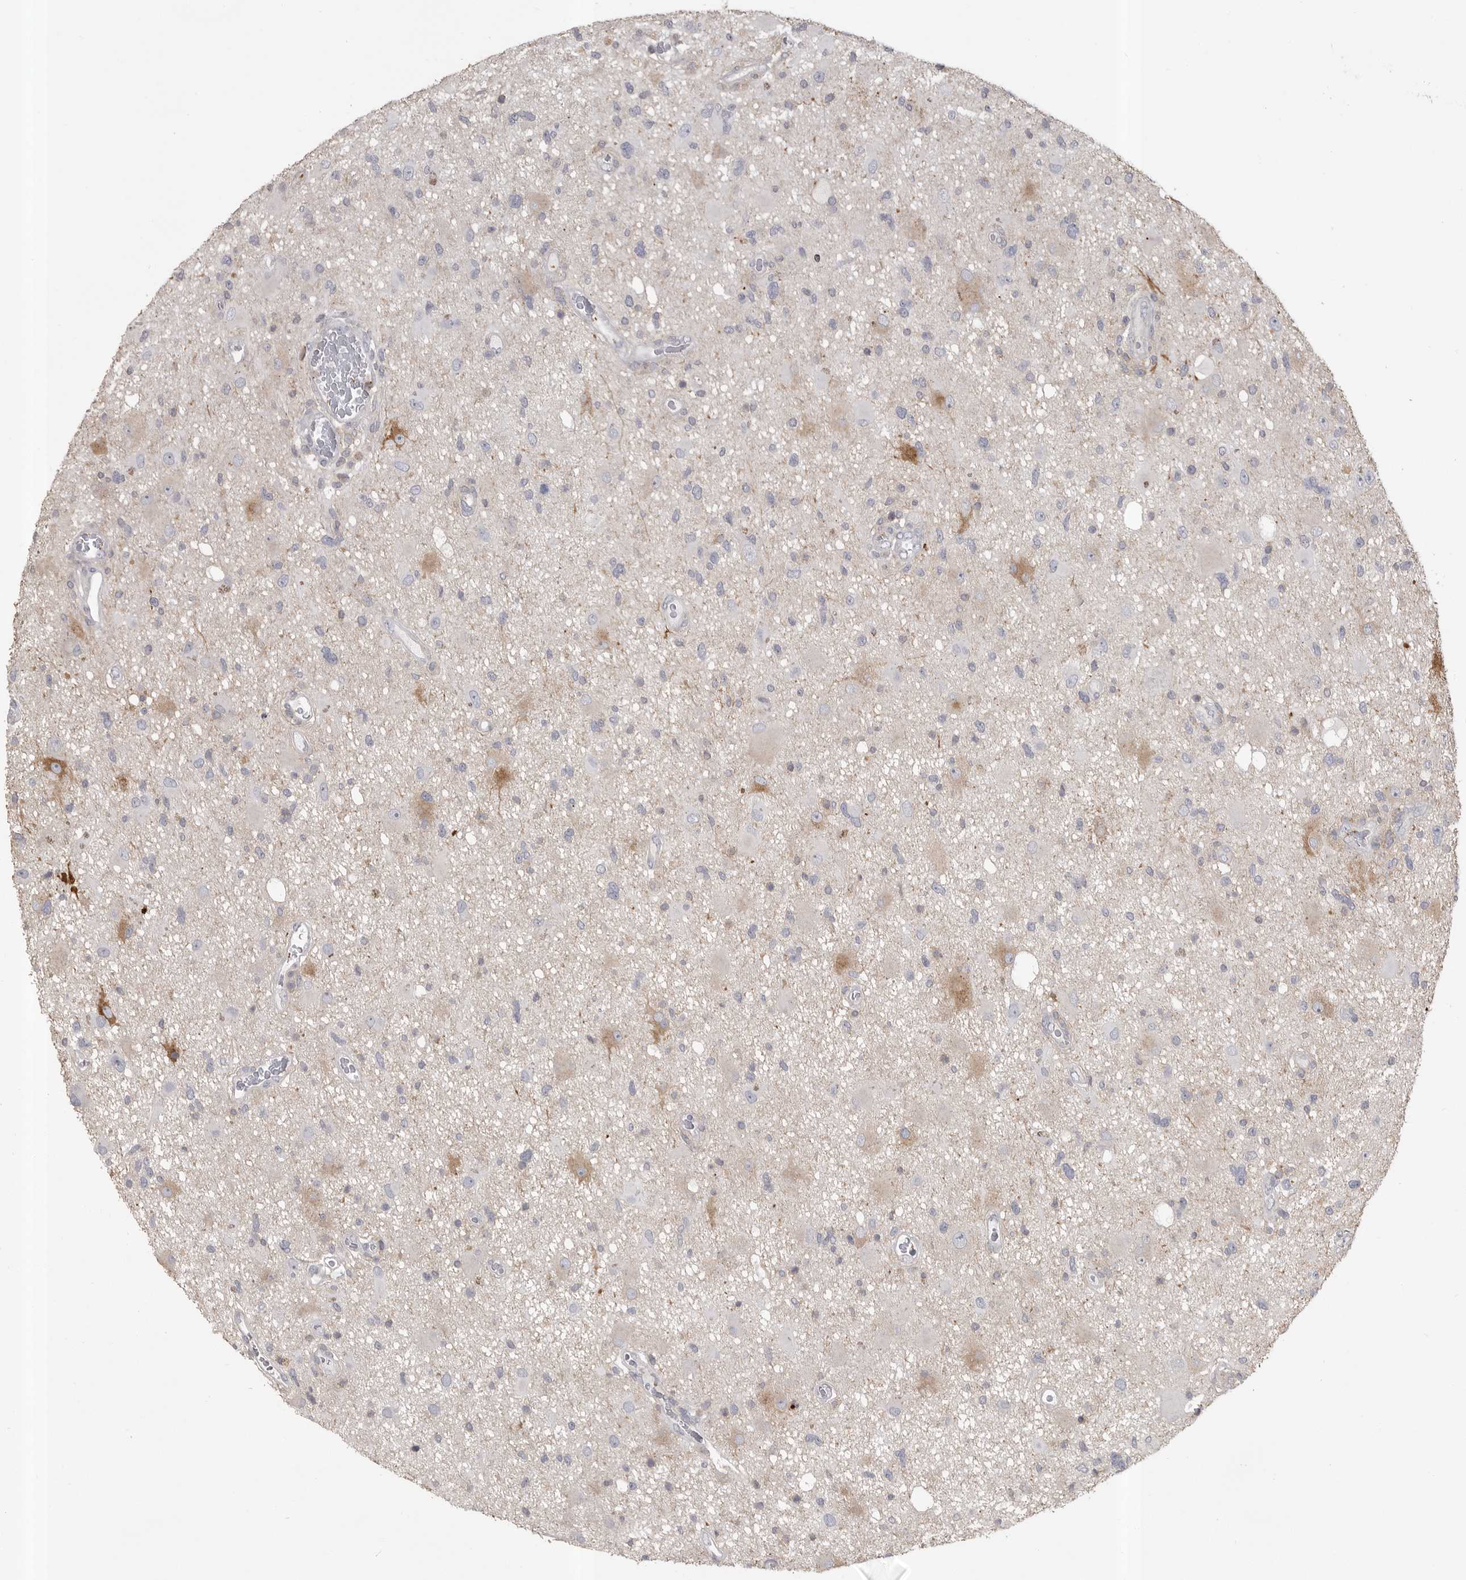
{"staining": {"intensity": "negative", "quantity": "none", "location": "none"}, "tissue": "glioma", "cell_type": "Tumor cells", "image_type": "cancer", "snomed": [{"axis": "morphology", "description": "Glioma, malignant, High grade"}, {"axis": "topography", "description": "Brain"}], "caption": "Immunohistochemical staining of glioma exhibits no significant expression in tumor cells.", "gene": "CMTM6", "patient": {"sex": "male", "age": 33}}